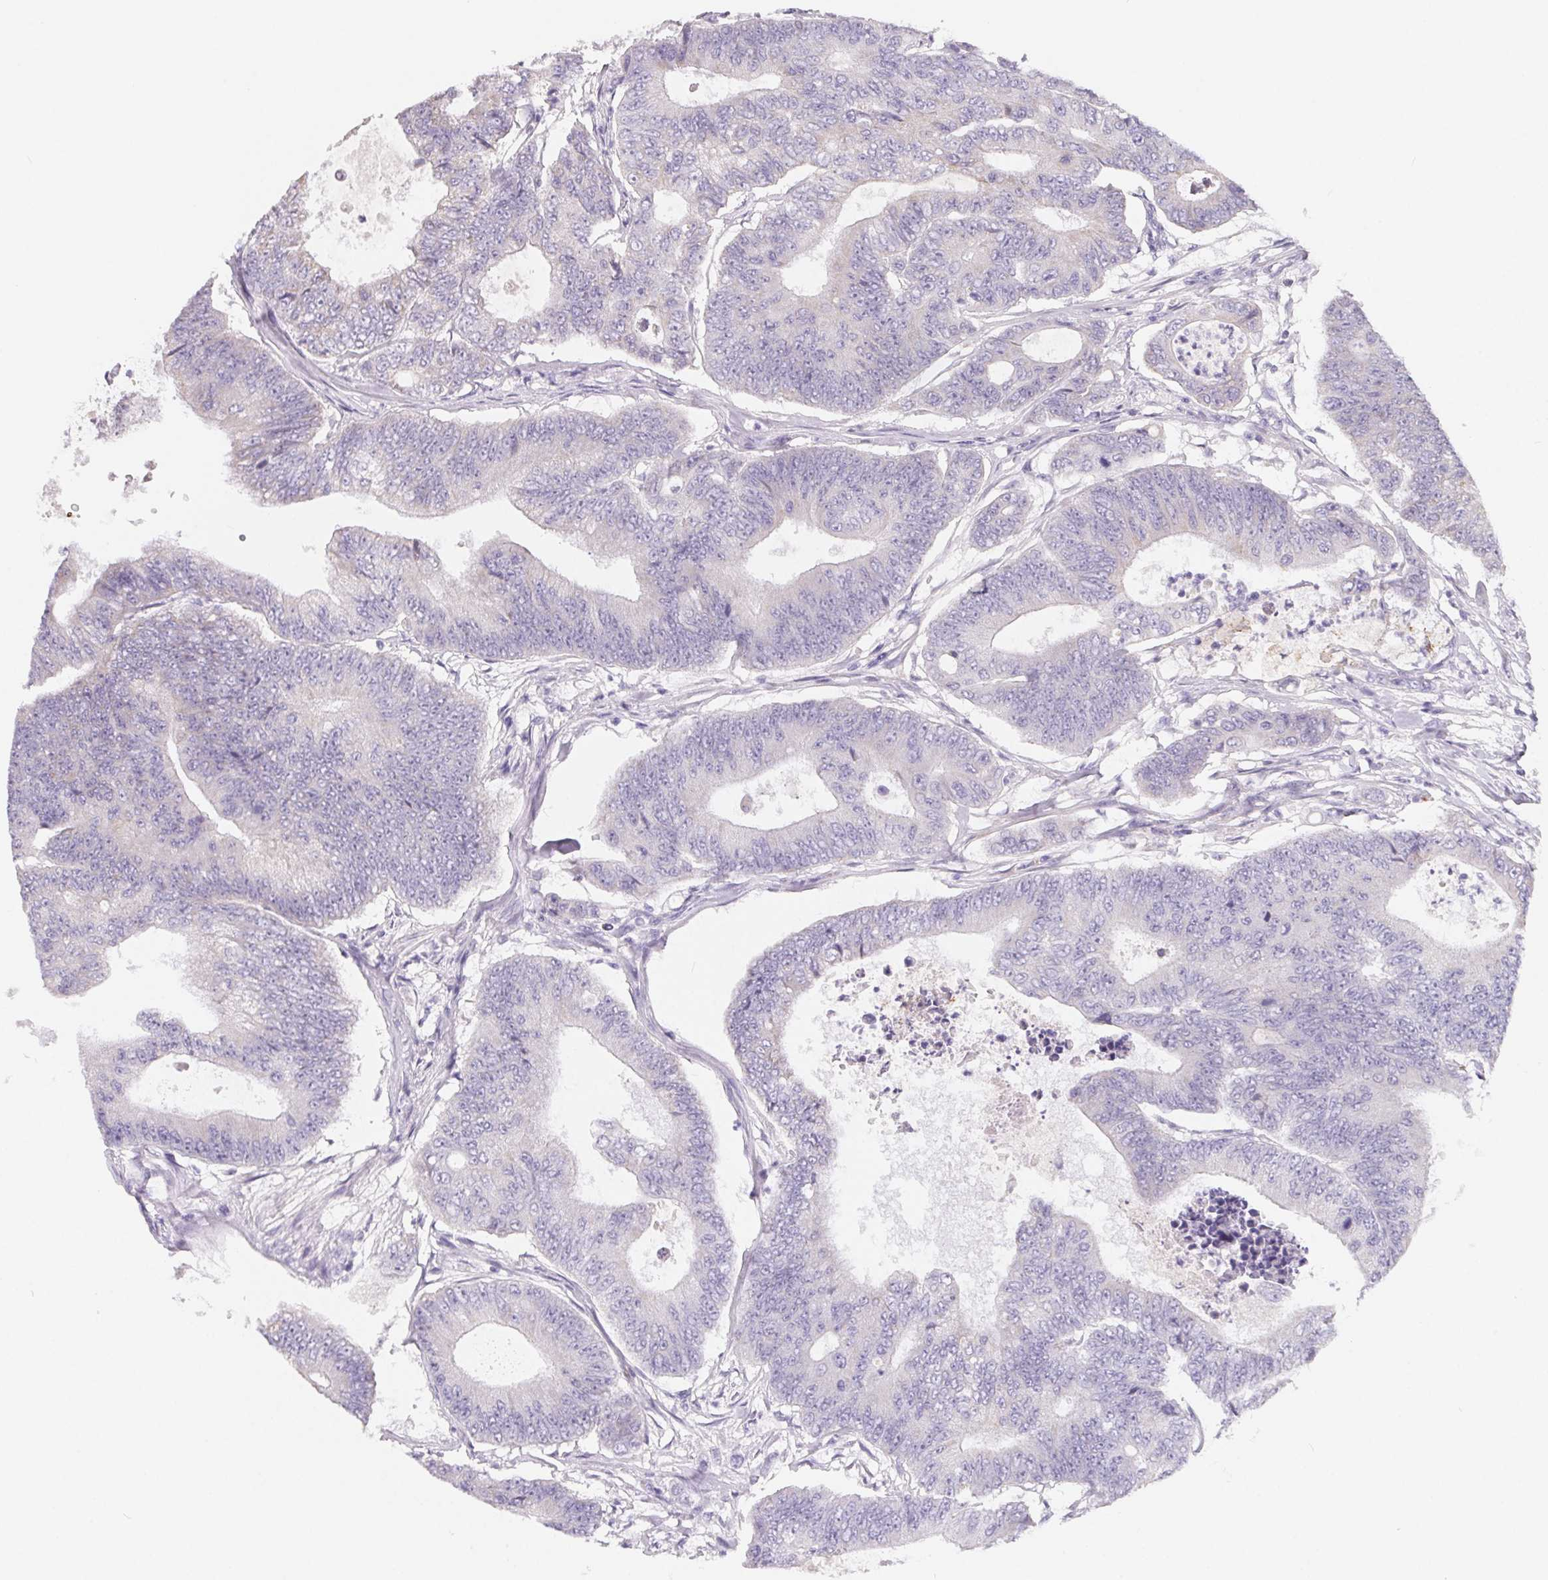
{"staining": {"intensity": "negative", "quantity": "none", "location": "none"}, "tissue": "colorectal cancer", "cell_type": "Tumor cells", "image_type": "cancer", "snomed": [{"axis": "morphology", "description": "Adenocarcinoma, NOS"}, {"axis": "topography", "description": "Colon"}], "caption": "Histopathology image shows no protein expression in tumor cells of colorectal cancer (adenocarcinoma) tissue.", "gene": "FDX1", "patient": {"sex": "female", "age": 48}}